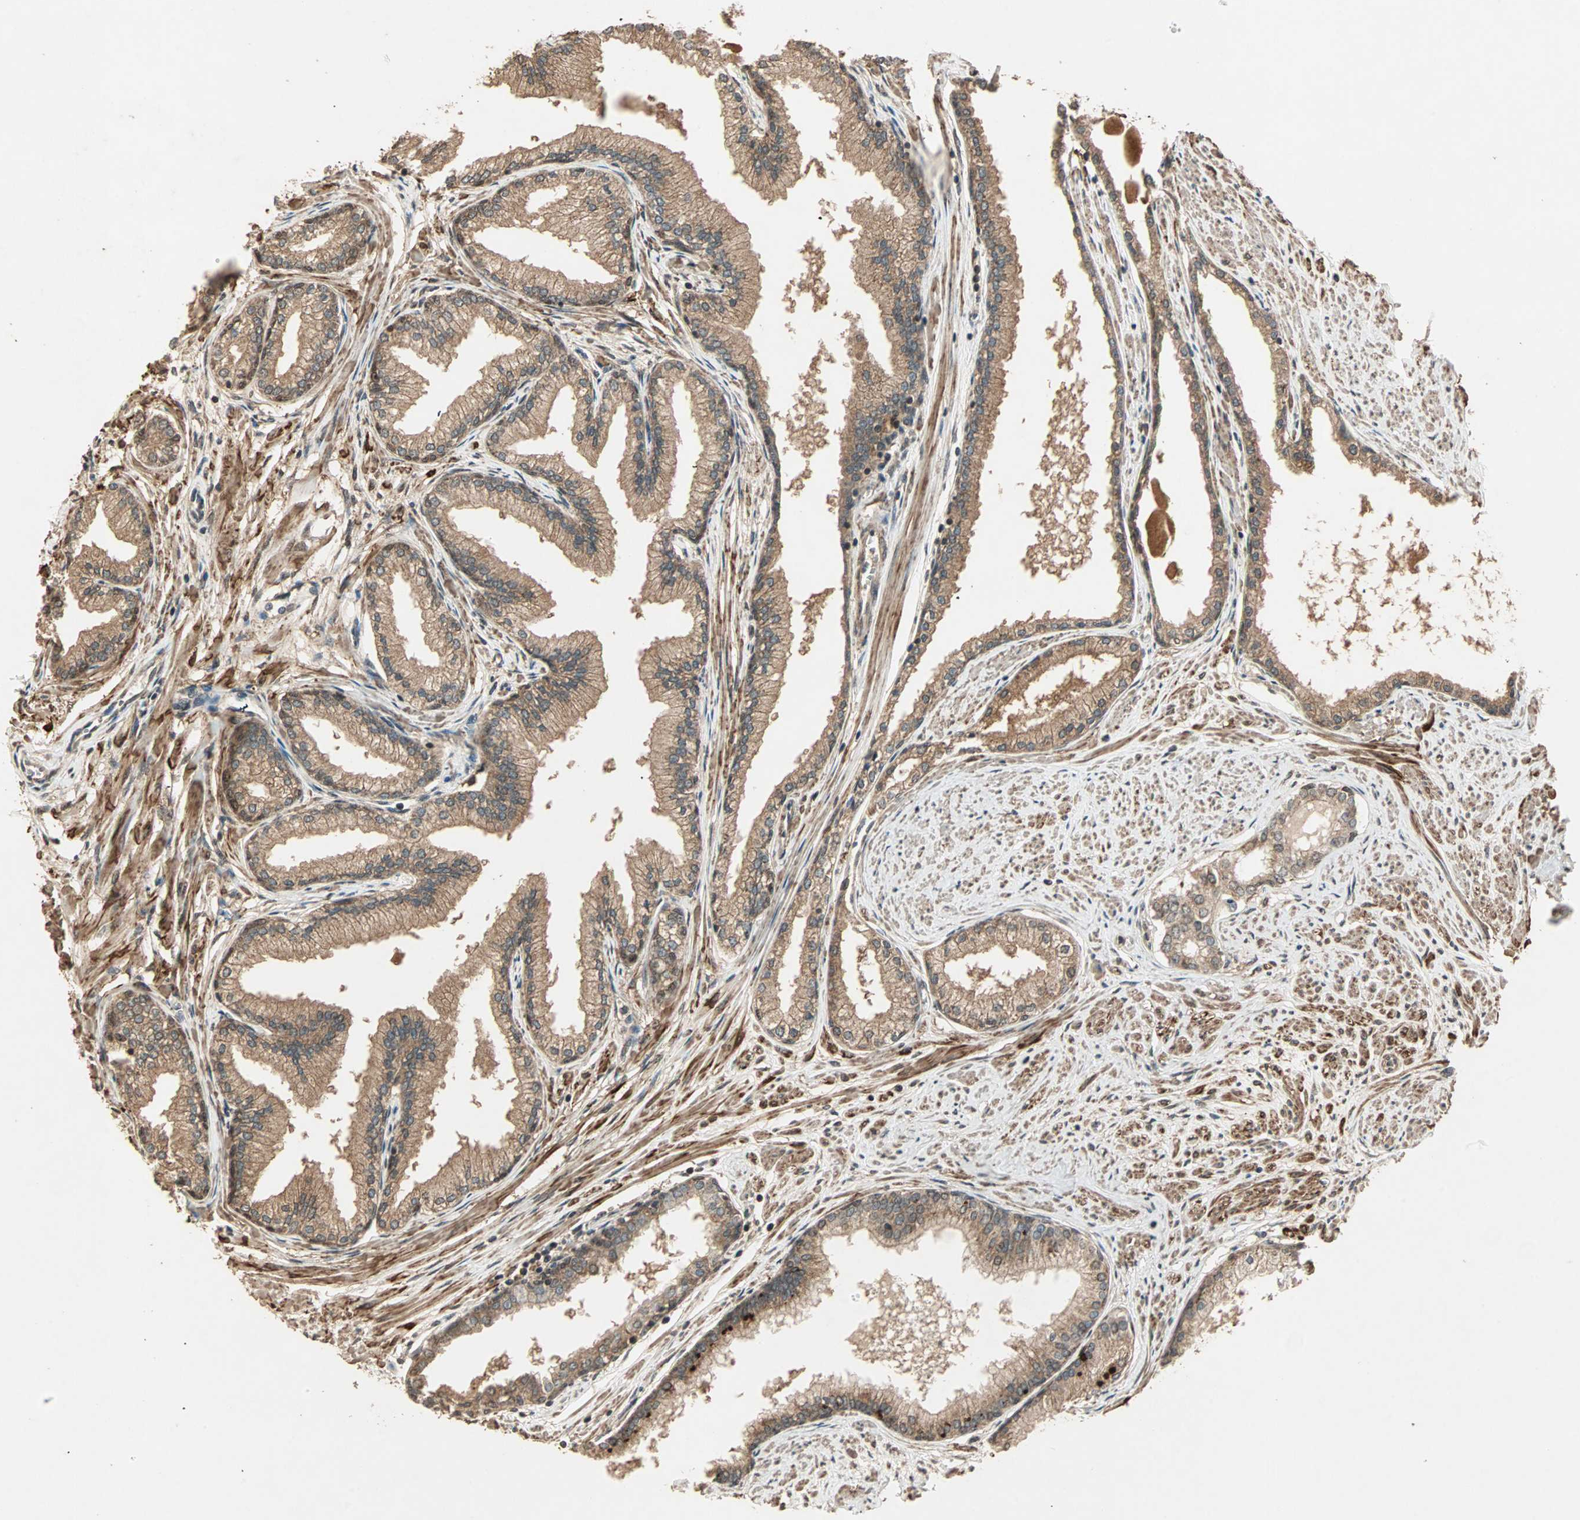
{"staining": {"intensity": "strong", "quantity": ">75%", "location": "cytoplasmic/membranous,nuclear"}, "tissue": "prostate", "cell_type": "Glandular cells", "image_type": "normal", "snomed": [{"axis": "morphology", "description": "Normal tissue, NOS"}, {"axis": "topography", "description": "Prostate"}], "caption": "Brown immunohistochemical staining in unremarkable prostate demonstrates strong cytoplasmic/membranous,nuclear expression in about >75% of glandular cells. The staining was performed using DAB to visualize the protein expression in brown, while the nuclei were stained in blue with hematoxylin (Magnification: 20x).", "gene": "ZSCAN31", "patient": {"sex": "male", "age": 64}}